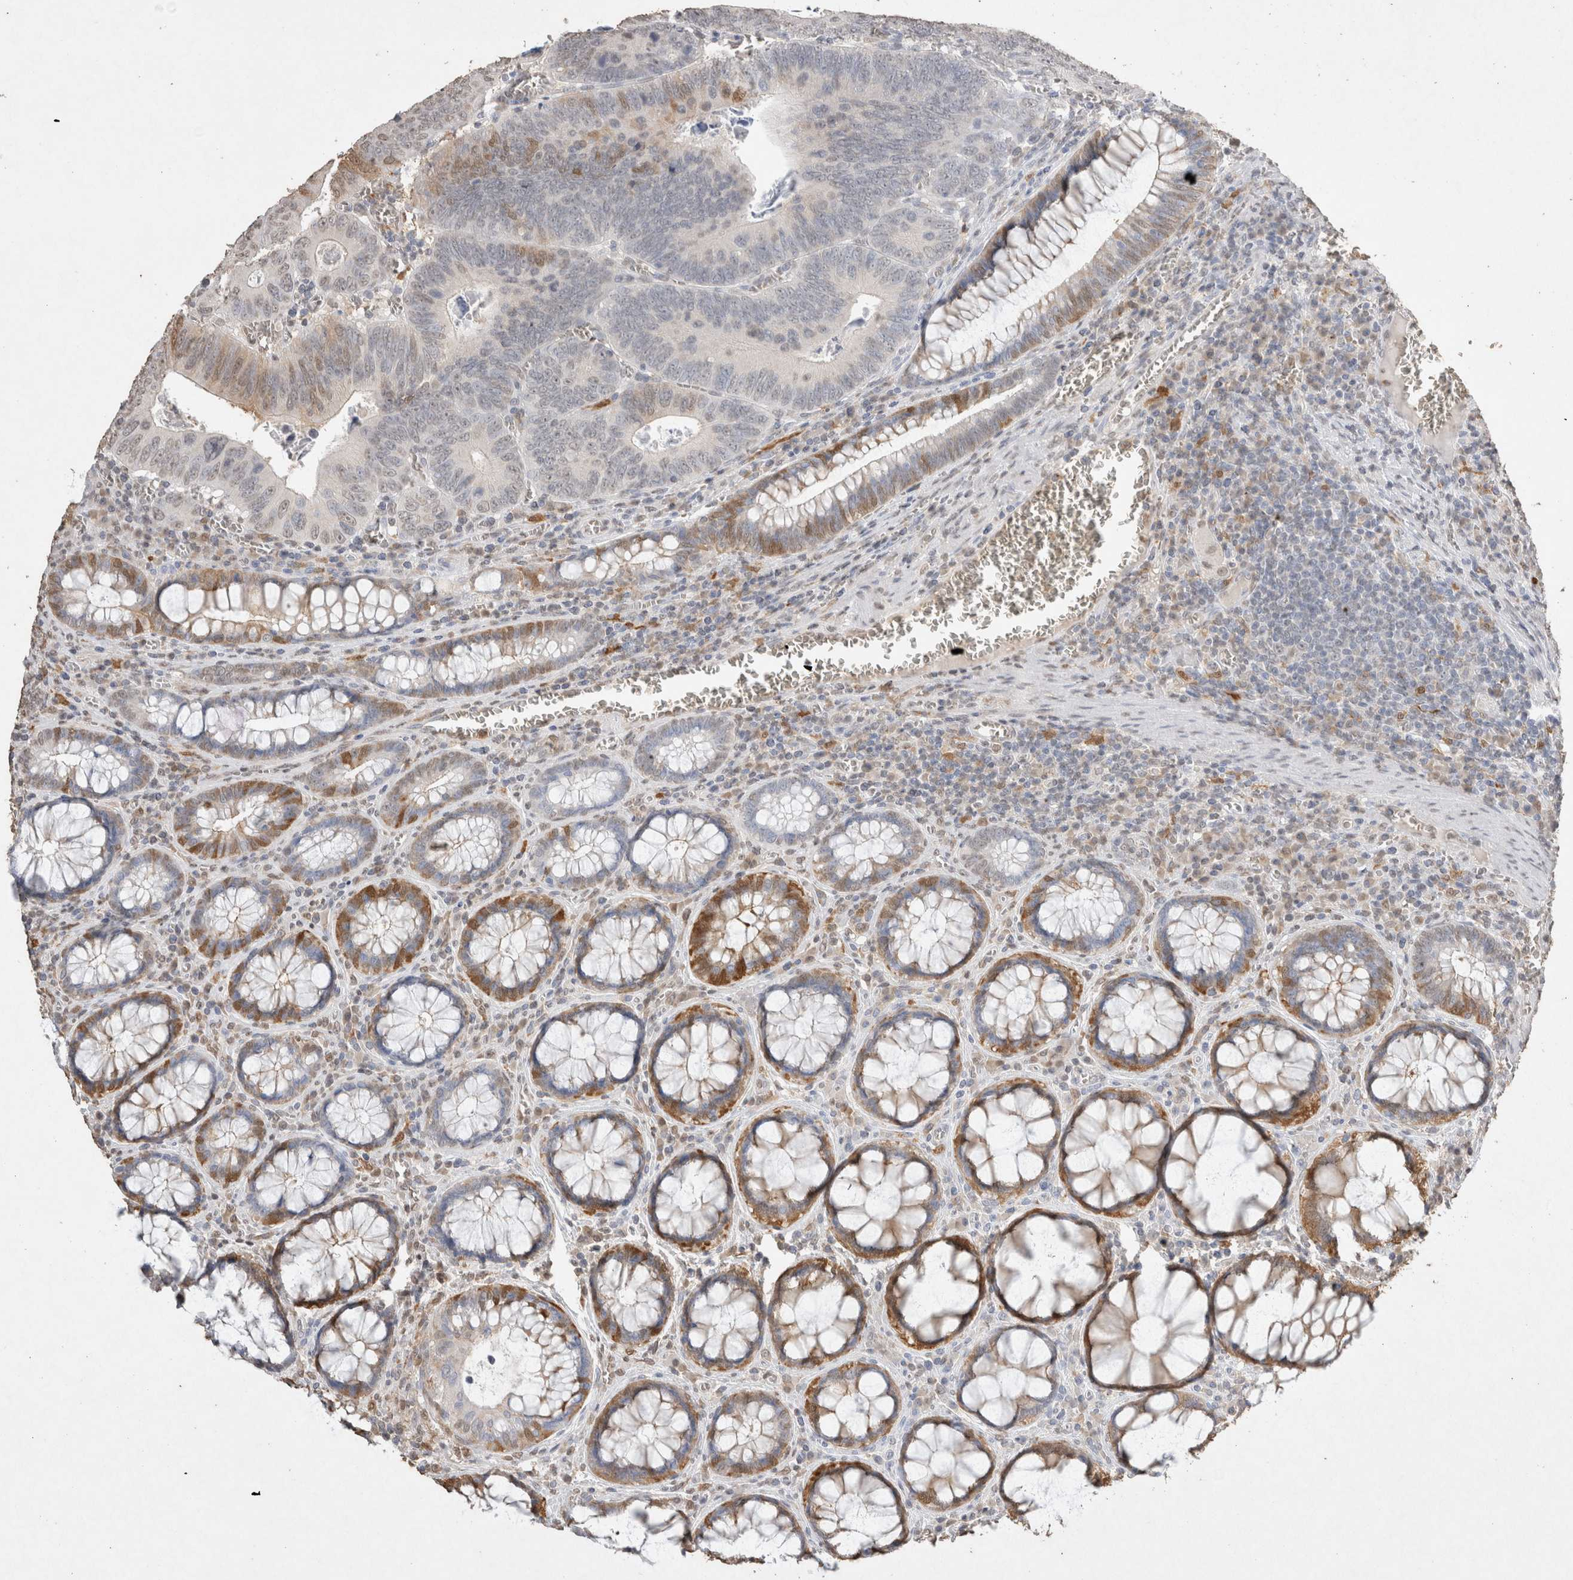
{"staining": {"intensity": "weak", "quantity": "<25%", "location": "cytoplasmic/membranous,nuclear"}, "tissue": "colorectal cancer", "cell_type": "Tumor cells", "image_type": "cancer", "snomed": [{"axis": "morphology", "description": "Inflammation, NOS"}, {"axis": "morphology", "description": "Adenocarcinoma, NOS"}, {"axis": "topography", "description": "Colon"}], "caption": "Protein analysis of colorectal adenocarcinoma exhibits no significant positivity in tumor cells. (Stains: DAB (3,3'-diaminobenzidine) immunohistochemistry with hematoxylin counter stain, Microscopy: brightfield microscopy at high magnification).", "gene": "LGALS2", "patient": {"sex": "male", "age": 72}}